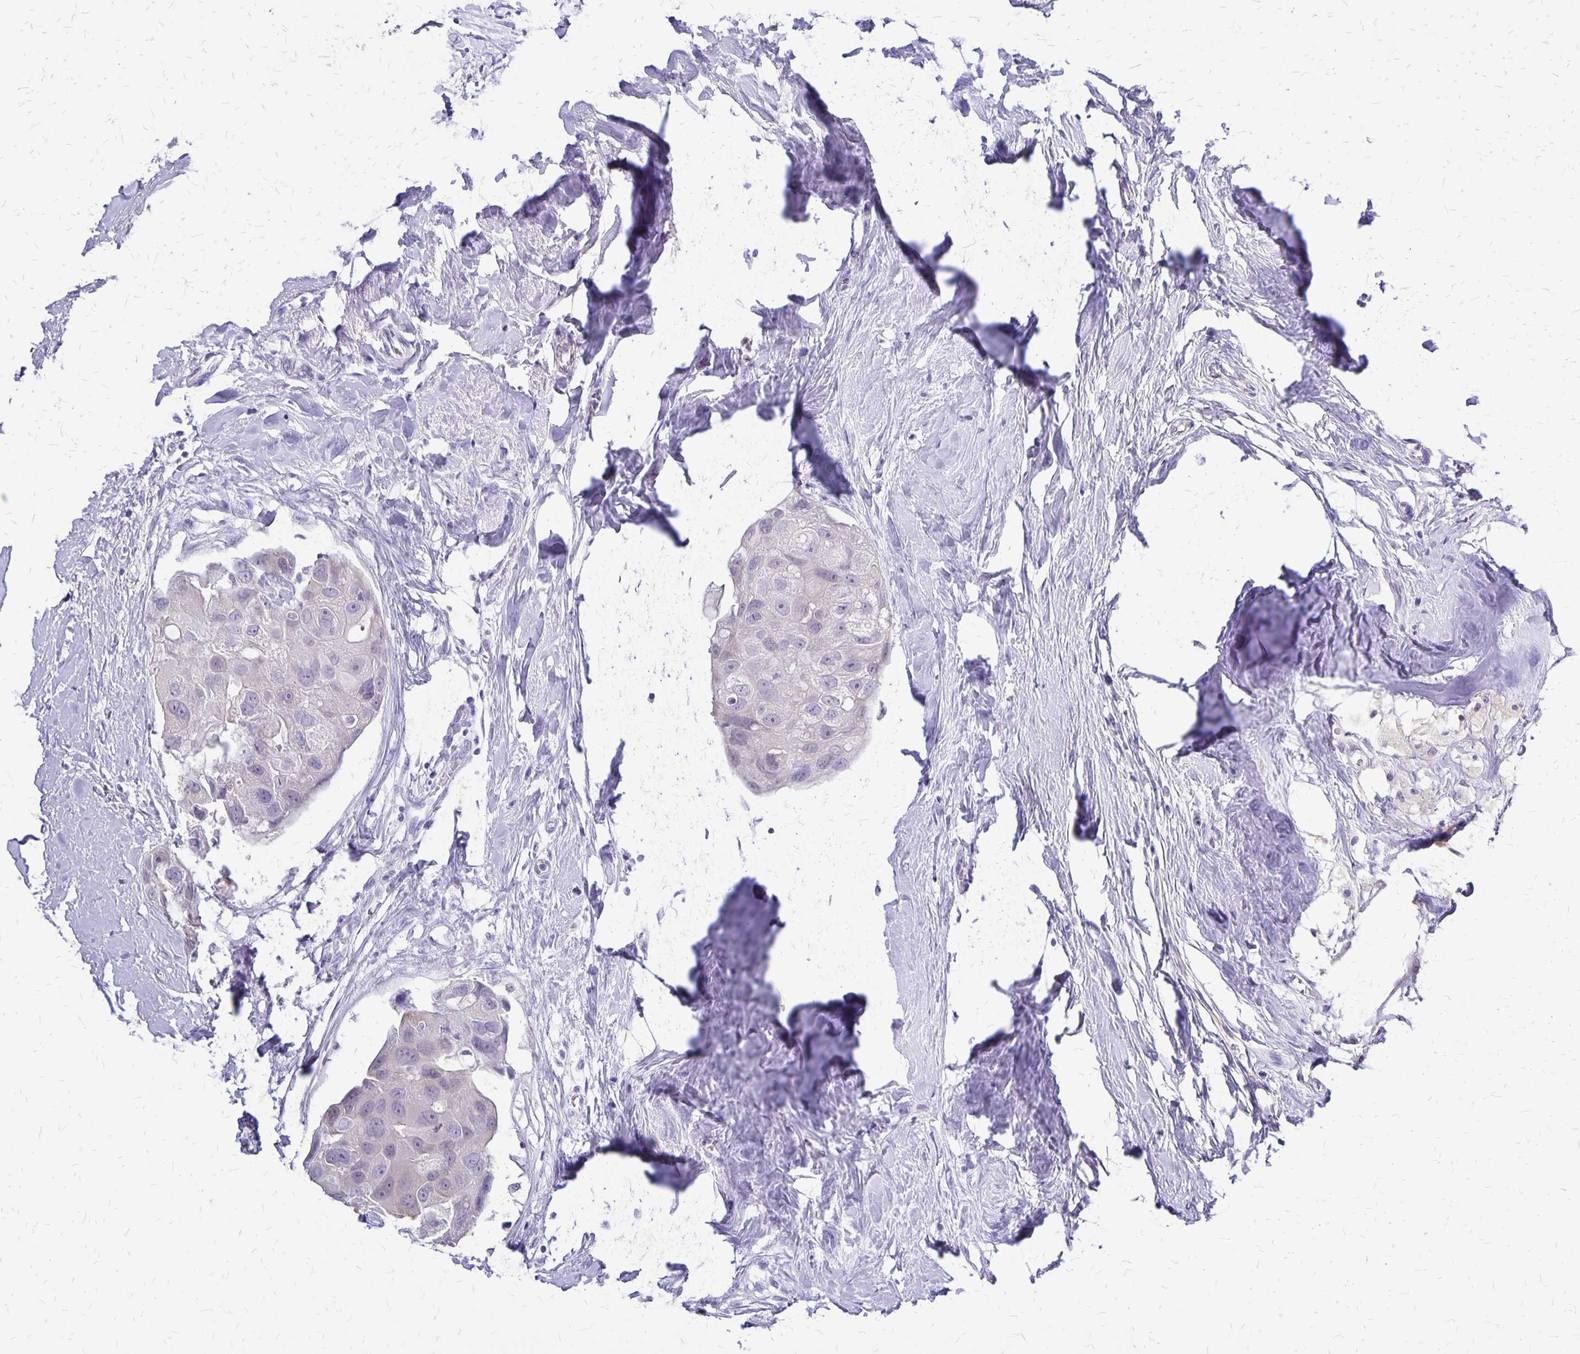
{"staining": {"intensity": "negative", "quantity": "none", "location": "none"}, "tissue": "breast cancer", "cell_type": "Tumor cells", "image_type": "cancer", "snomed": [{"axis": "morphology", "description": "Duct carcinoma"}, {"axis": "topography", "description": "Breast"}], "caption": "The micrograph reveals no significant expression in tumor cells of breast infiltrating ductal carcinoma. (Immunohistochemistry (ihc), brightfield microscopy, high magnification).", "gene": "SI", "patient": {"sex": "female", "age": 43}}